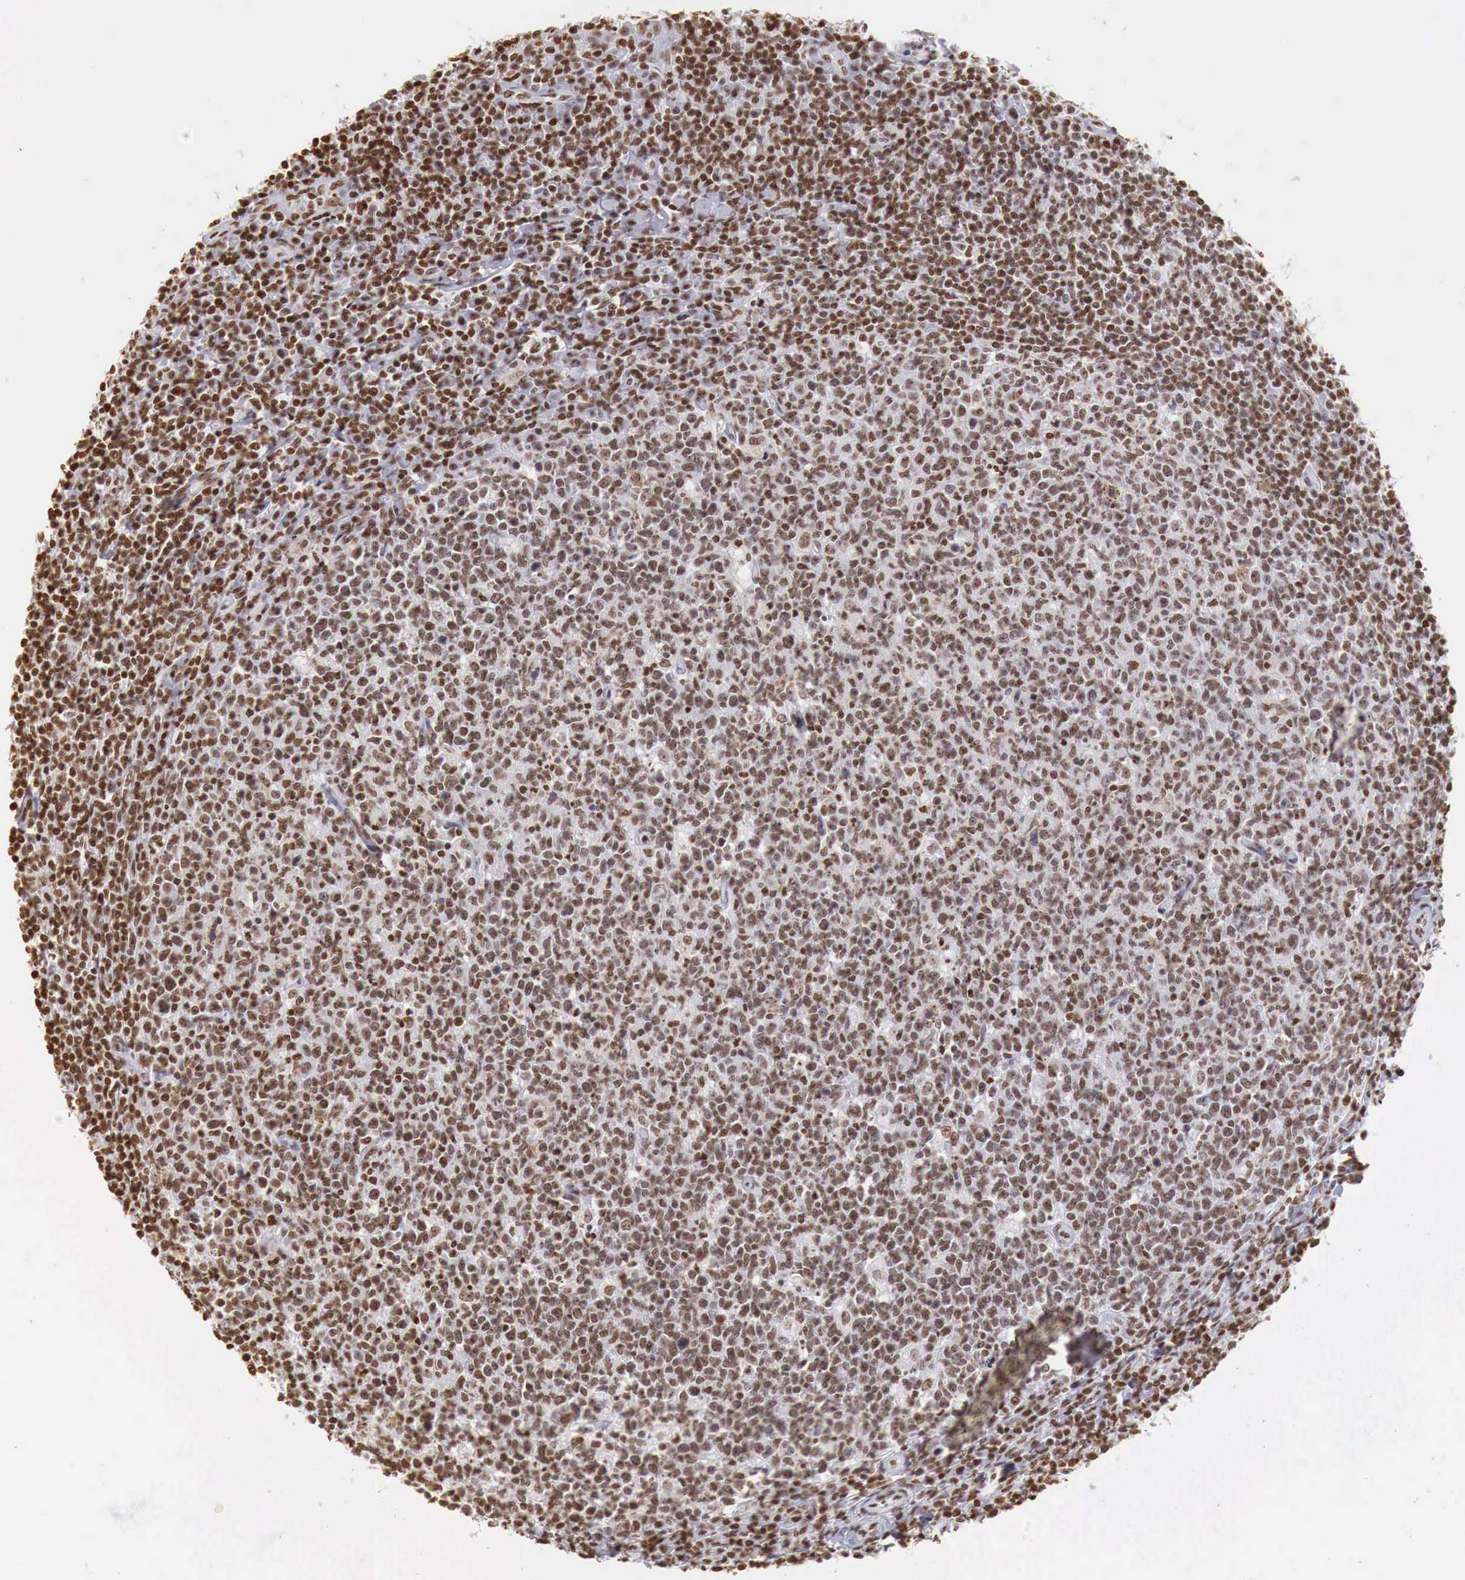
{"staining": {"intensity": "strong", "quantity": ">75%", "location": "nuclear"}, "tissue": "tonsil", "cell_type": "Germinal center cells", "image_type": "normal", "snomed": [{"axis": "morphology", "description": "Normal tissue, NOS"}, {"axis": "topography", "description": "Tonsil"}], "caption": "High-magnification brightfield microscopy of benign tonsil stained with DAB (3,3'-diaminobenzidine) (brown) and counterstained with hematoxylin (blue). germinal center cells exhibit strong nuclear positivity is present in about>75% of cells. (DAB (3,3'-diaminobenzidine) IHC with brightfield microscopy, high magnification).", "gene": "DKC1", "patient": {"sex": "male", "age": 6}}